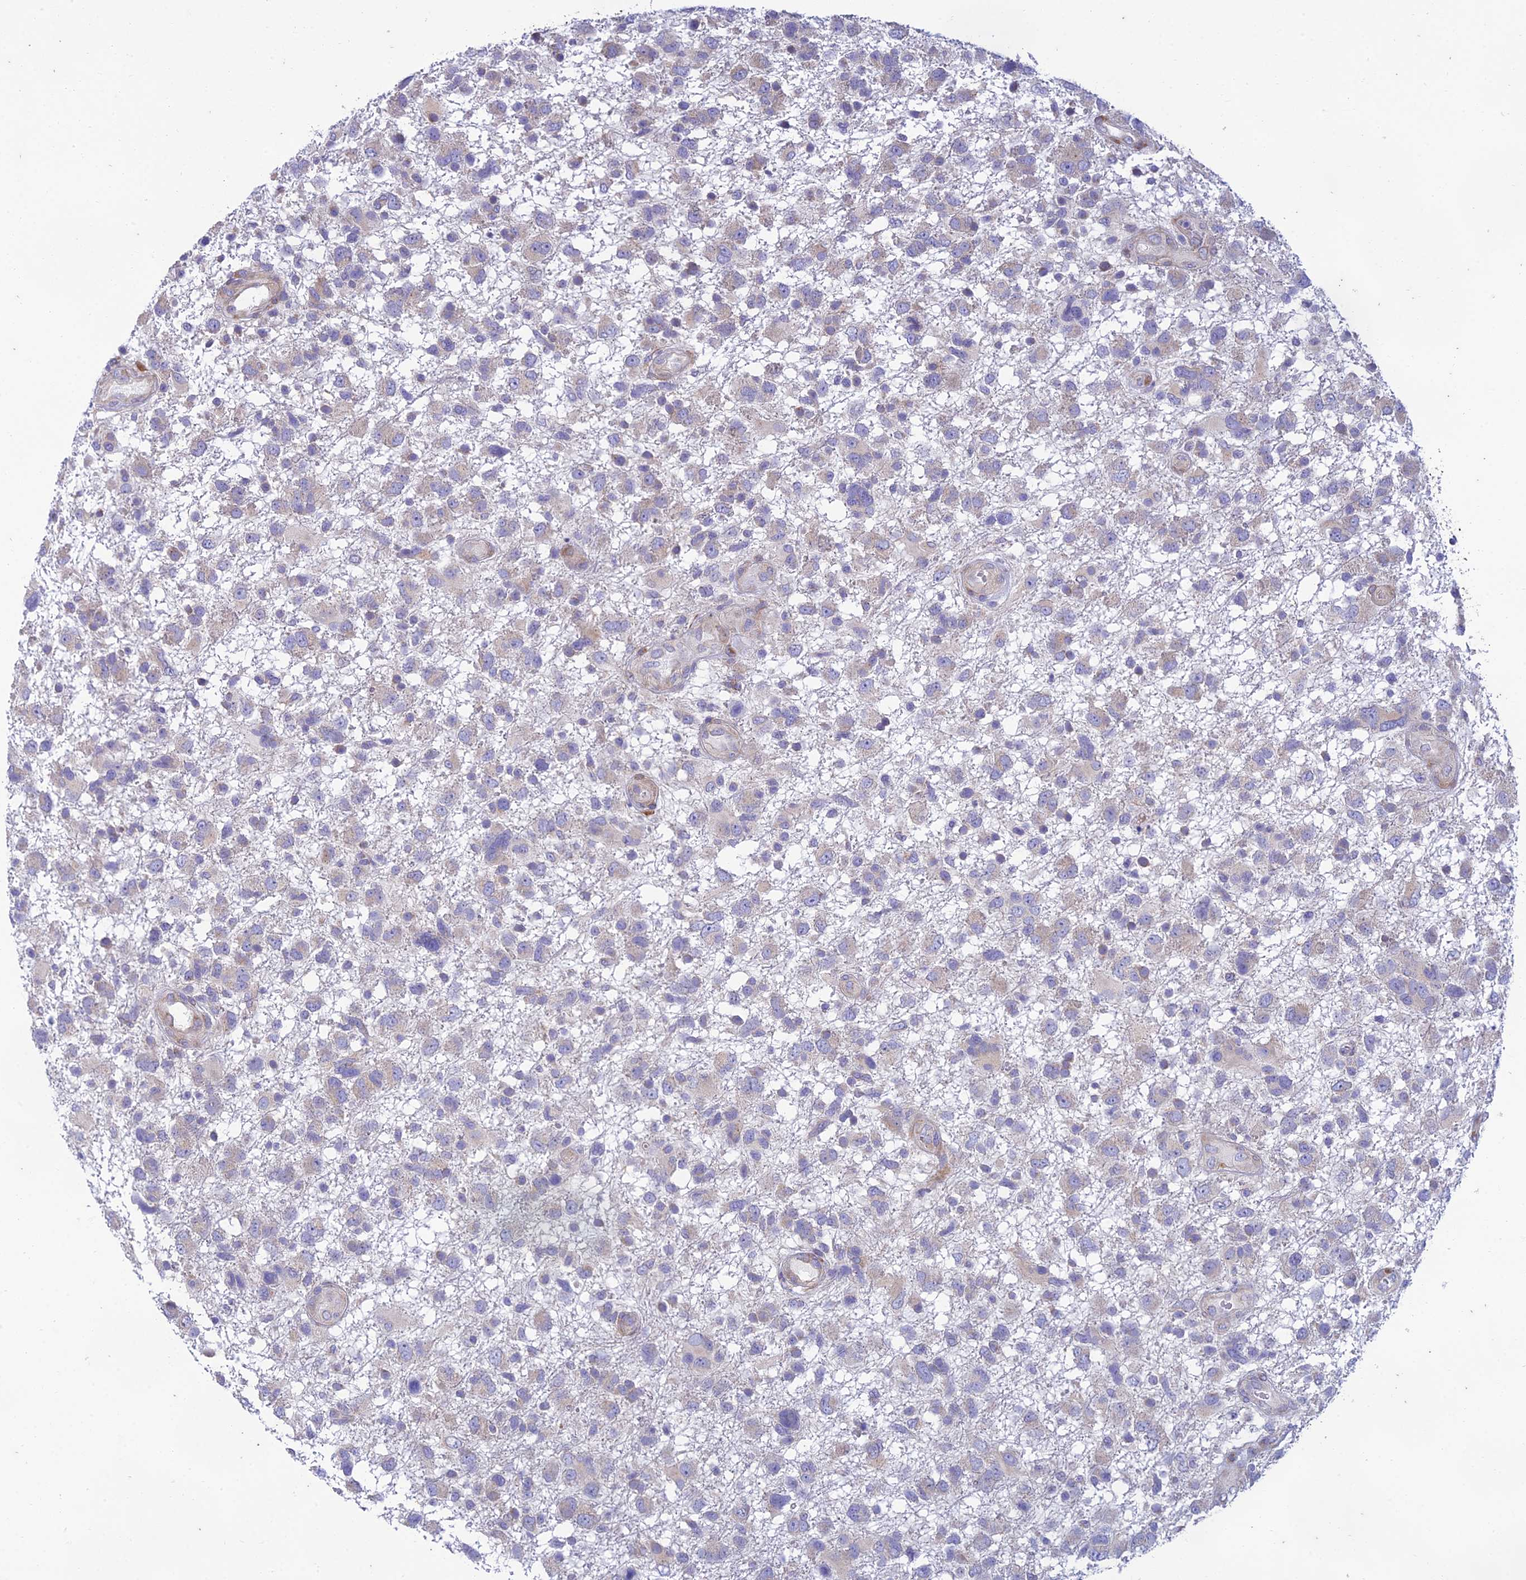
{"staining": {"intensity": "negative", "quantity": "none", "location": "none"}, "tissue": "glioma", "cell_type": "Tumor cells", "image_type": "cancer", "snomed": [{"axis": "morphology", "description": "Glioma, malignant, High grade"}, {"axis": "topography", "description": "Brain"}], "caption": "Image shows no protein staining in tumor cells of glioma tissue.", "gene": "PTCD2", "patient": {"sex": "male", "age": 61}}